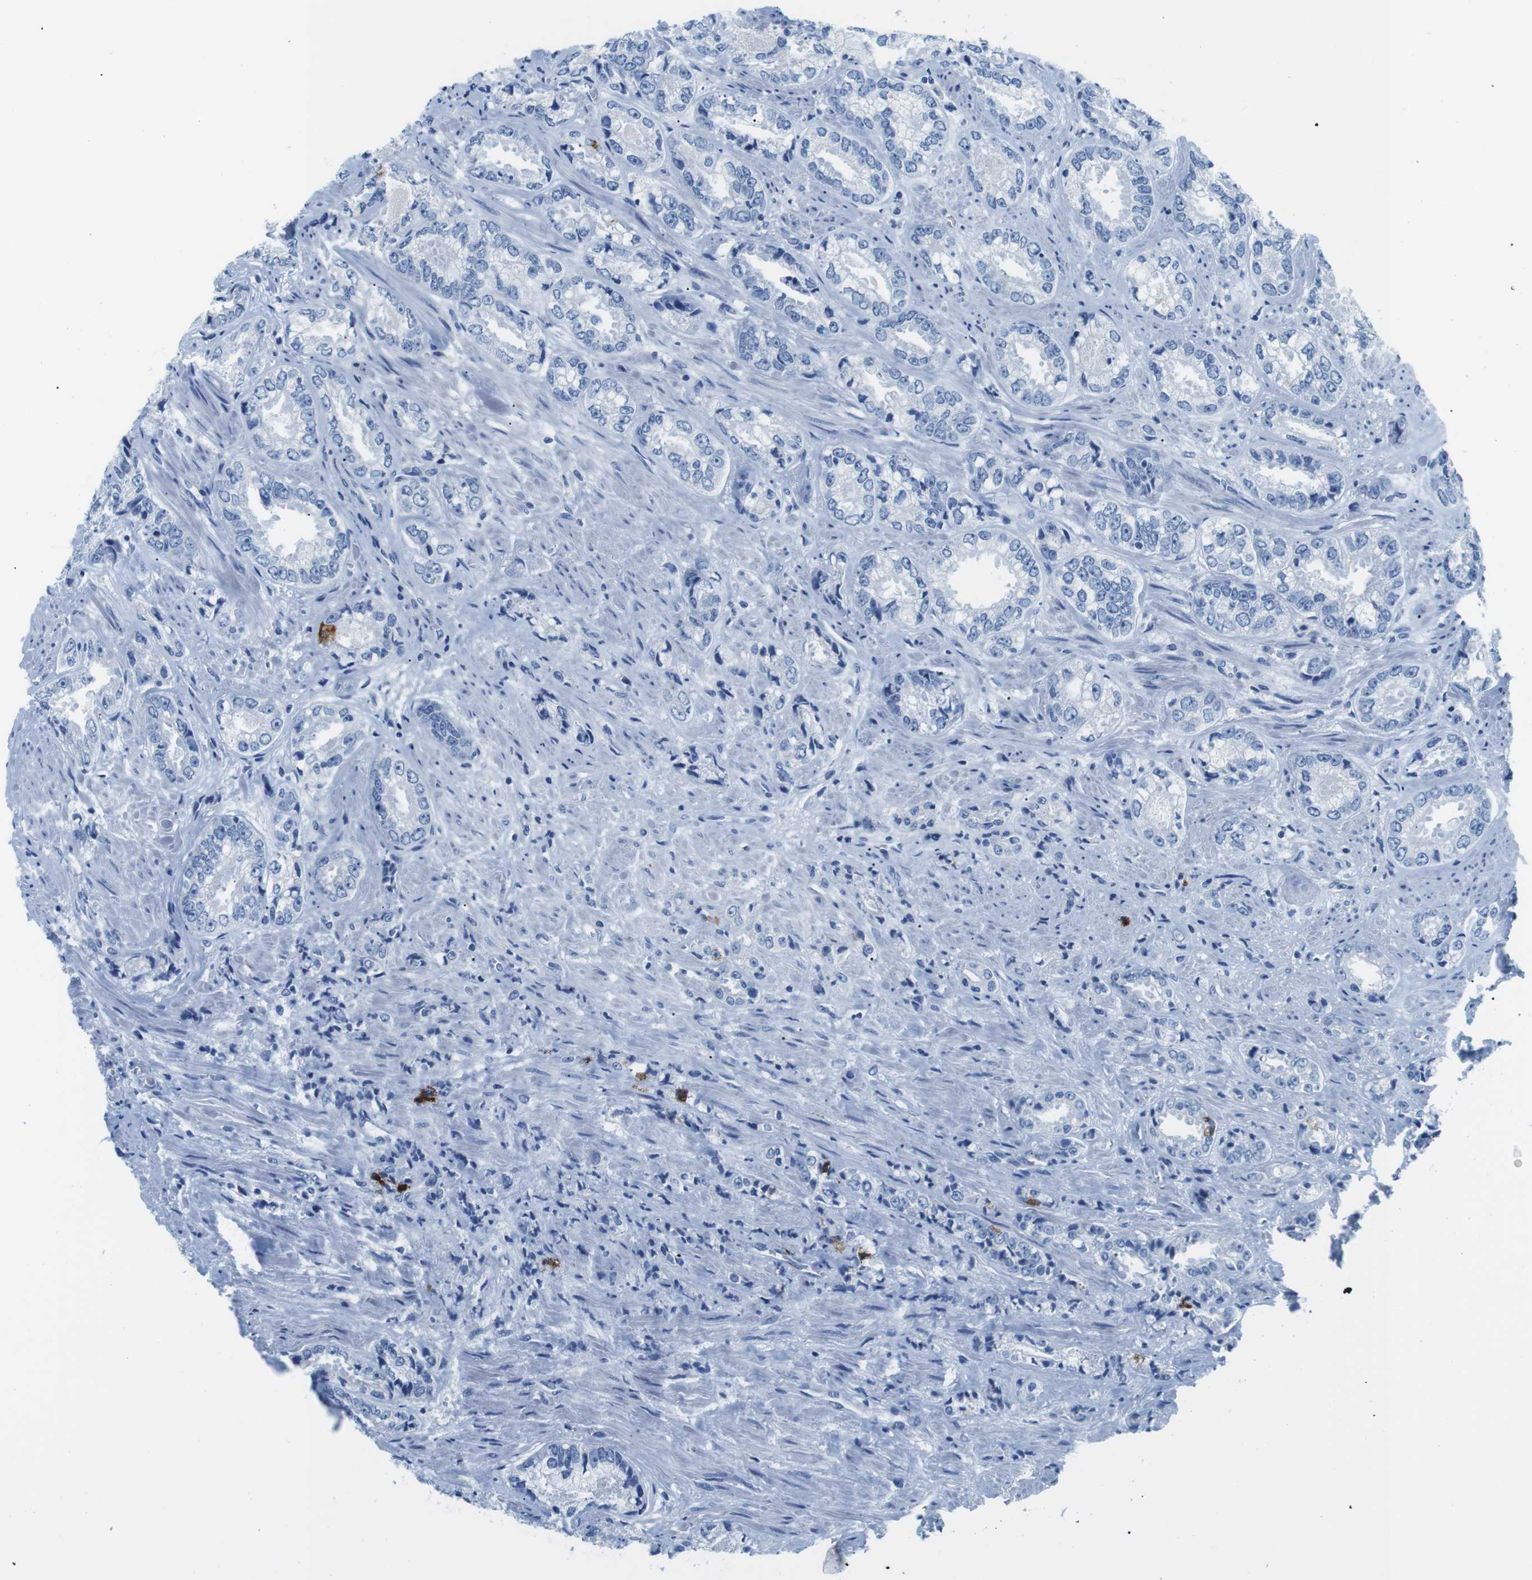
{"staining": {"intensity": "negative", "quantity": "none", "location": "none"}, "tissue": "prostate cancer", "cell_type": "Tumor cells", "image_type": "cancer", "snomed": [{"axis": "morphology", "description": "Adenocarcinoma, High grade"}, {"axis": "topography", "description": "Prostate"}], "caption": "Immunohistochemistry micrograph of neoplastic tissue: prostate adenocarcinoma (high-grade) stained with DAB (3,3'-diaminobenzidine) displays no significant protein staining in tumor cells. (Immunohistochemistry, brightfield microscopy, high magnification).", "gene": "MUC2", "patient": {"sex": "male", "age": 61}}